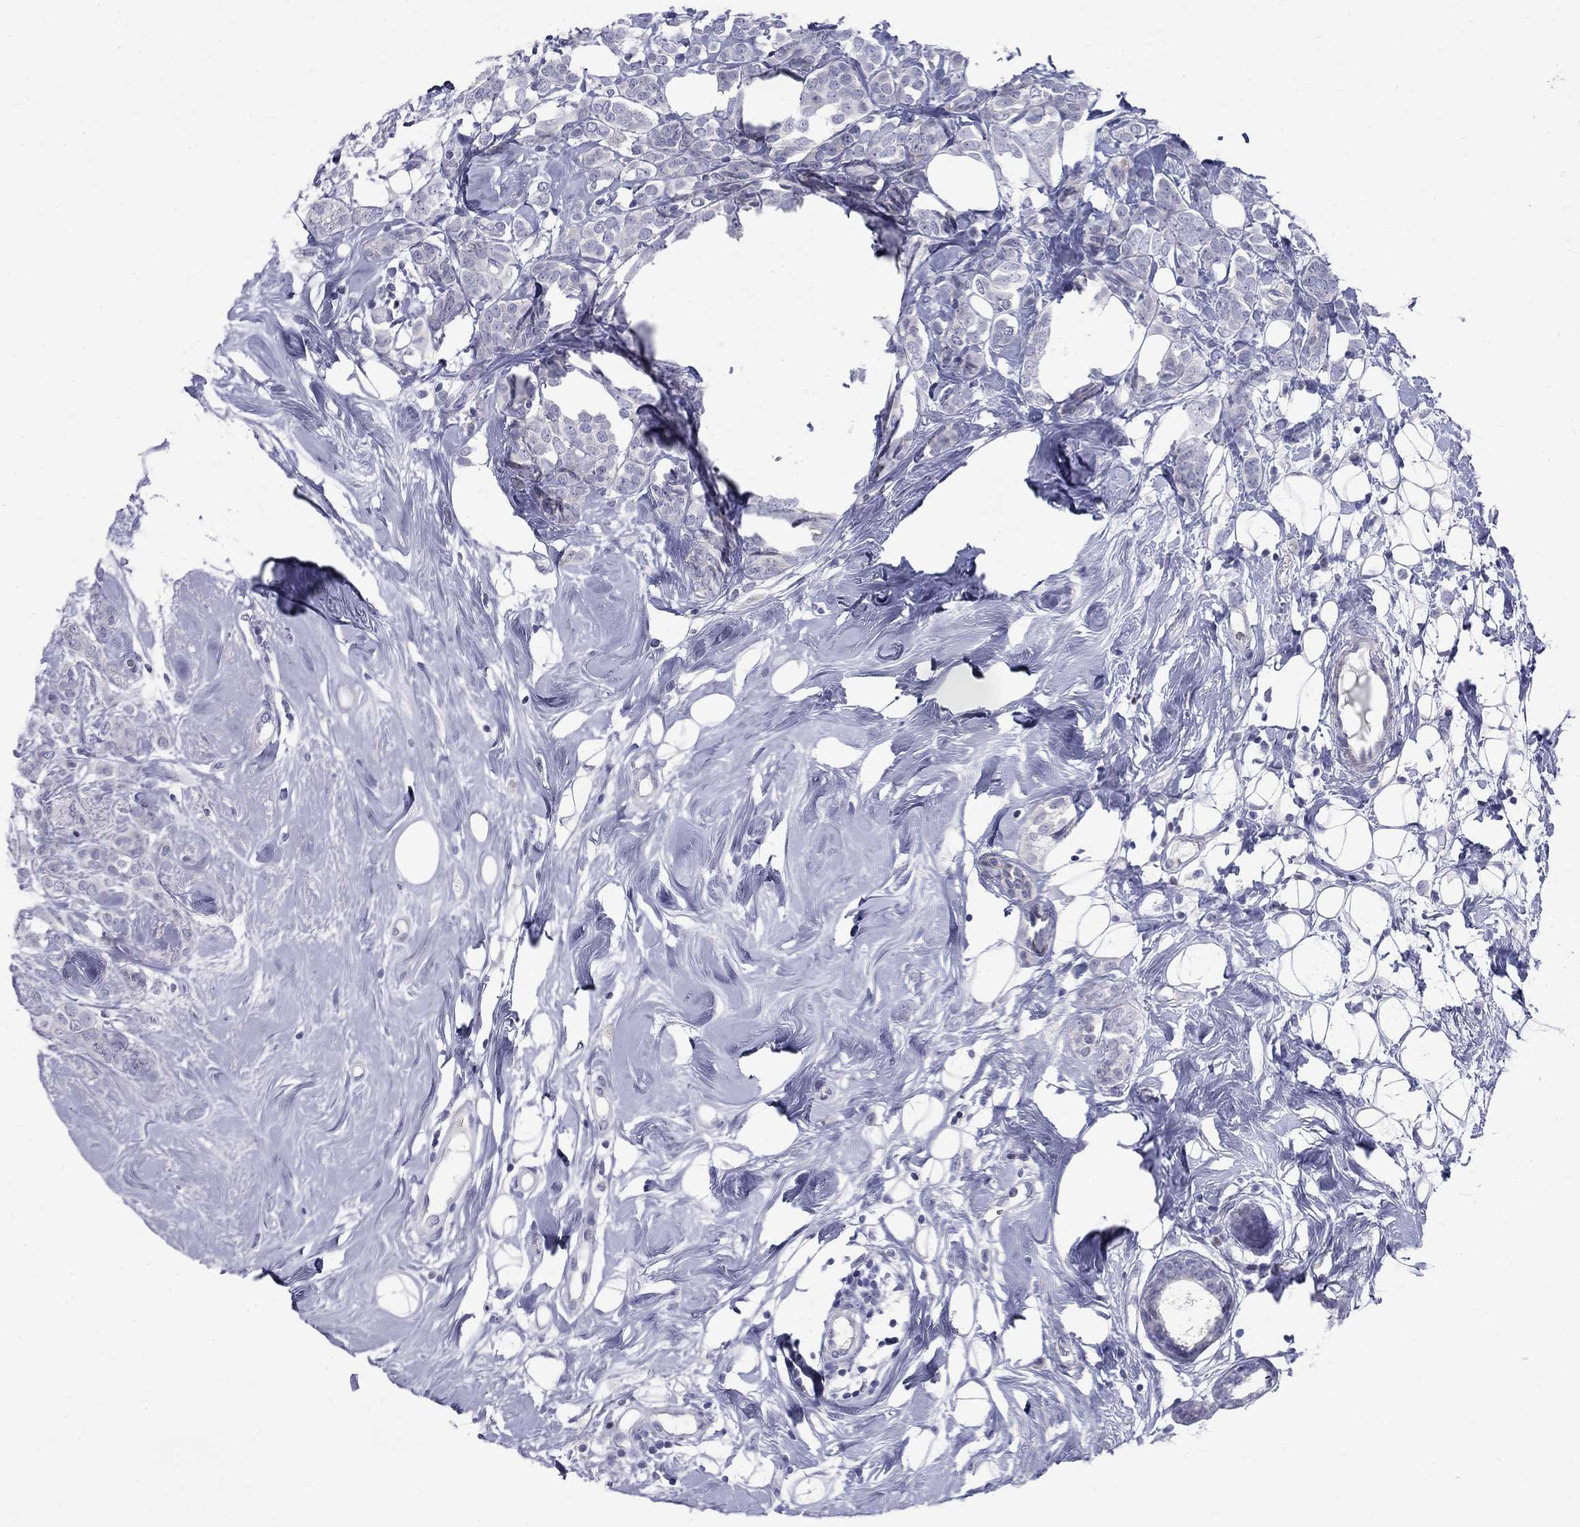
{"staining": {"intensity": "negative", "quantity": "none", "location": "none"}, "tissue": "breast cancer", "cell_type": "Tumor cells", "image_type": "cancer", "snomed": [{"axis": "morphology", "description": "Lobular carcinoma"}, {"axis": "topography", "description": "Breast"}], "caption": "Tumor cells are negative for brown protein staining in breast cancer (lobular carcinoma).", "gene": "CACNA1A", "patient": {"sex": "female", "age": 49}}